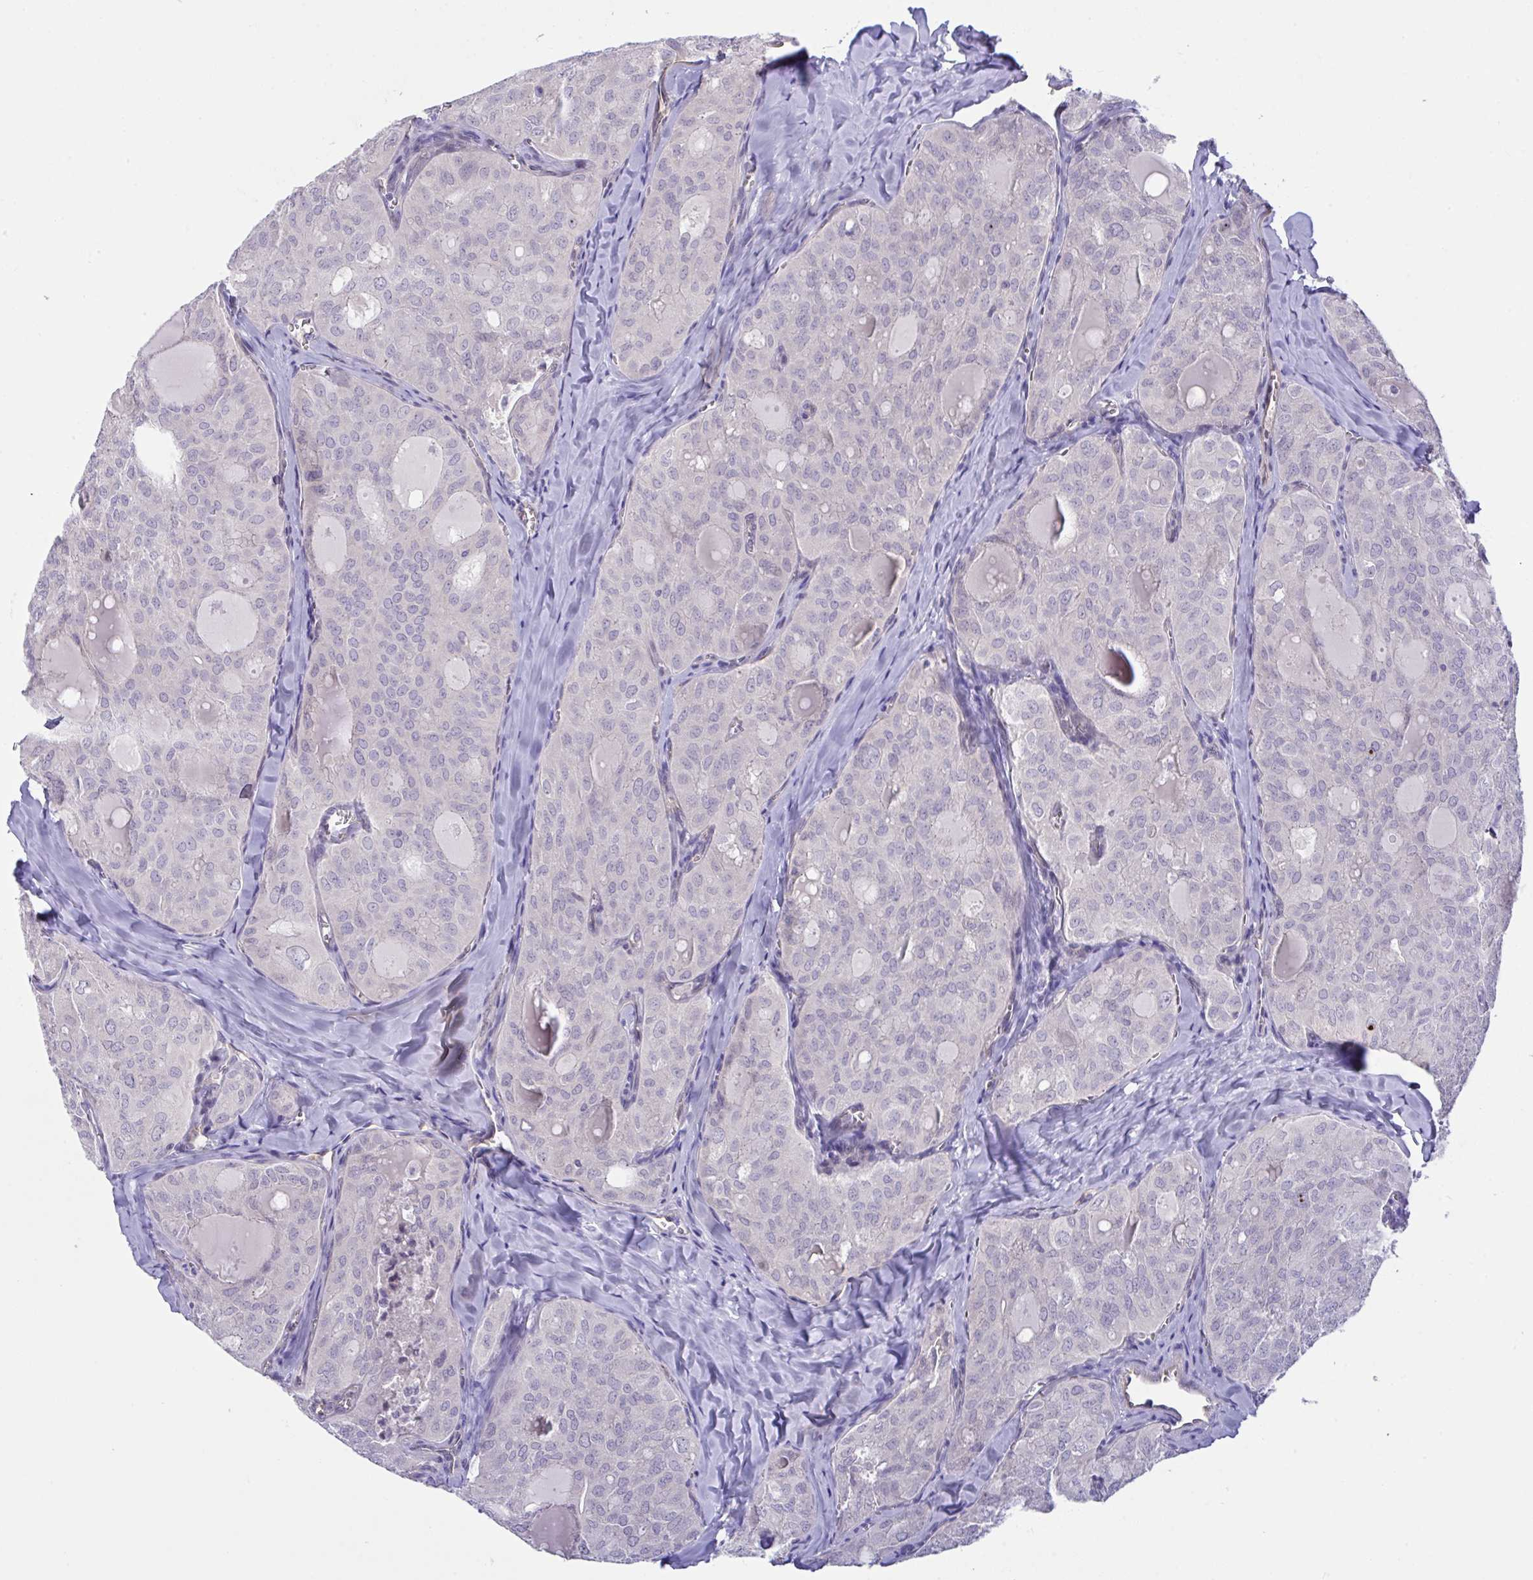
{"staining": {"intensity": "negative", "quantity": "none", "location": "none"}, "tissue": "thyroid cancer", "cell_type": "Tumor cells", "image_type": "cancer", "snomed": [{"axis": "morphology", "description": "Follicular adenoma carcinoma, NOS"}, {"axis": "topography", "description": "Thyroid gland"}], "caption": "Tumor cells are negative for brown protein staining in thyroid follicular adenoma carcinoma.", "gene": "RHOXF1", "patient": {"sex": "male", "age": 75}}